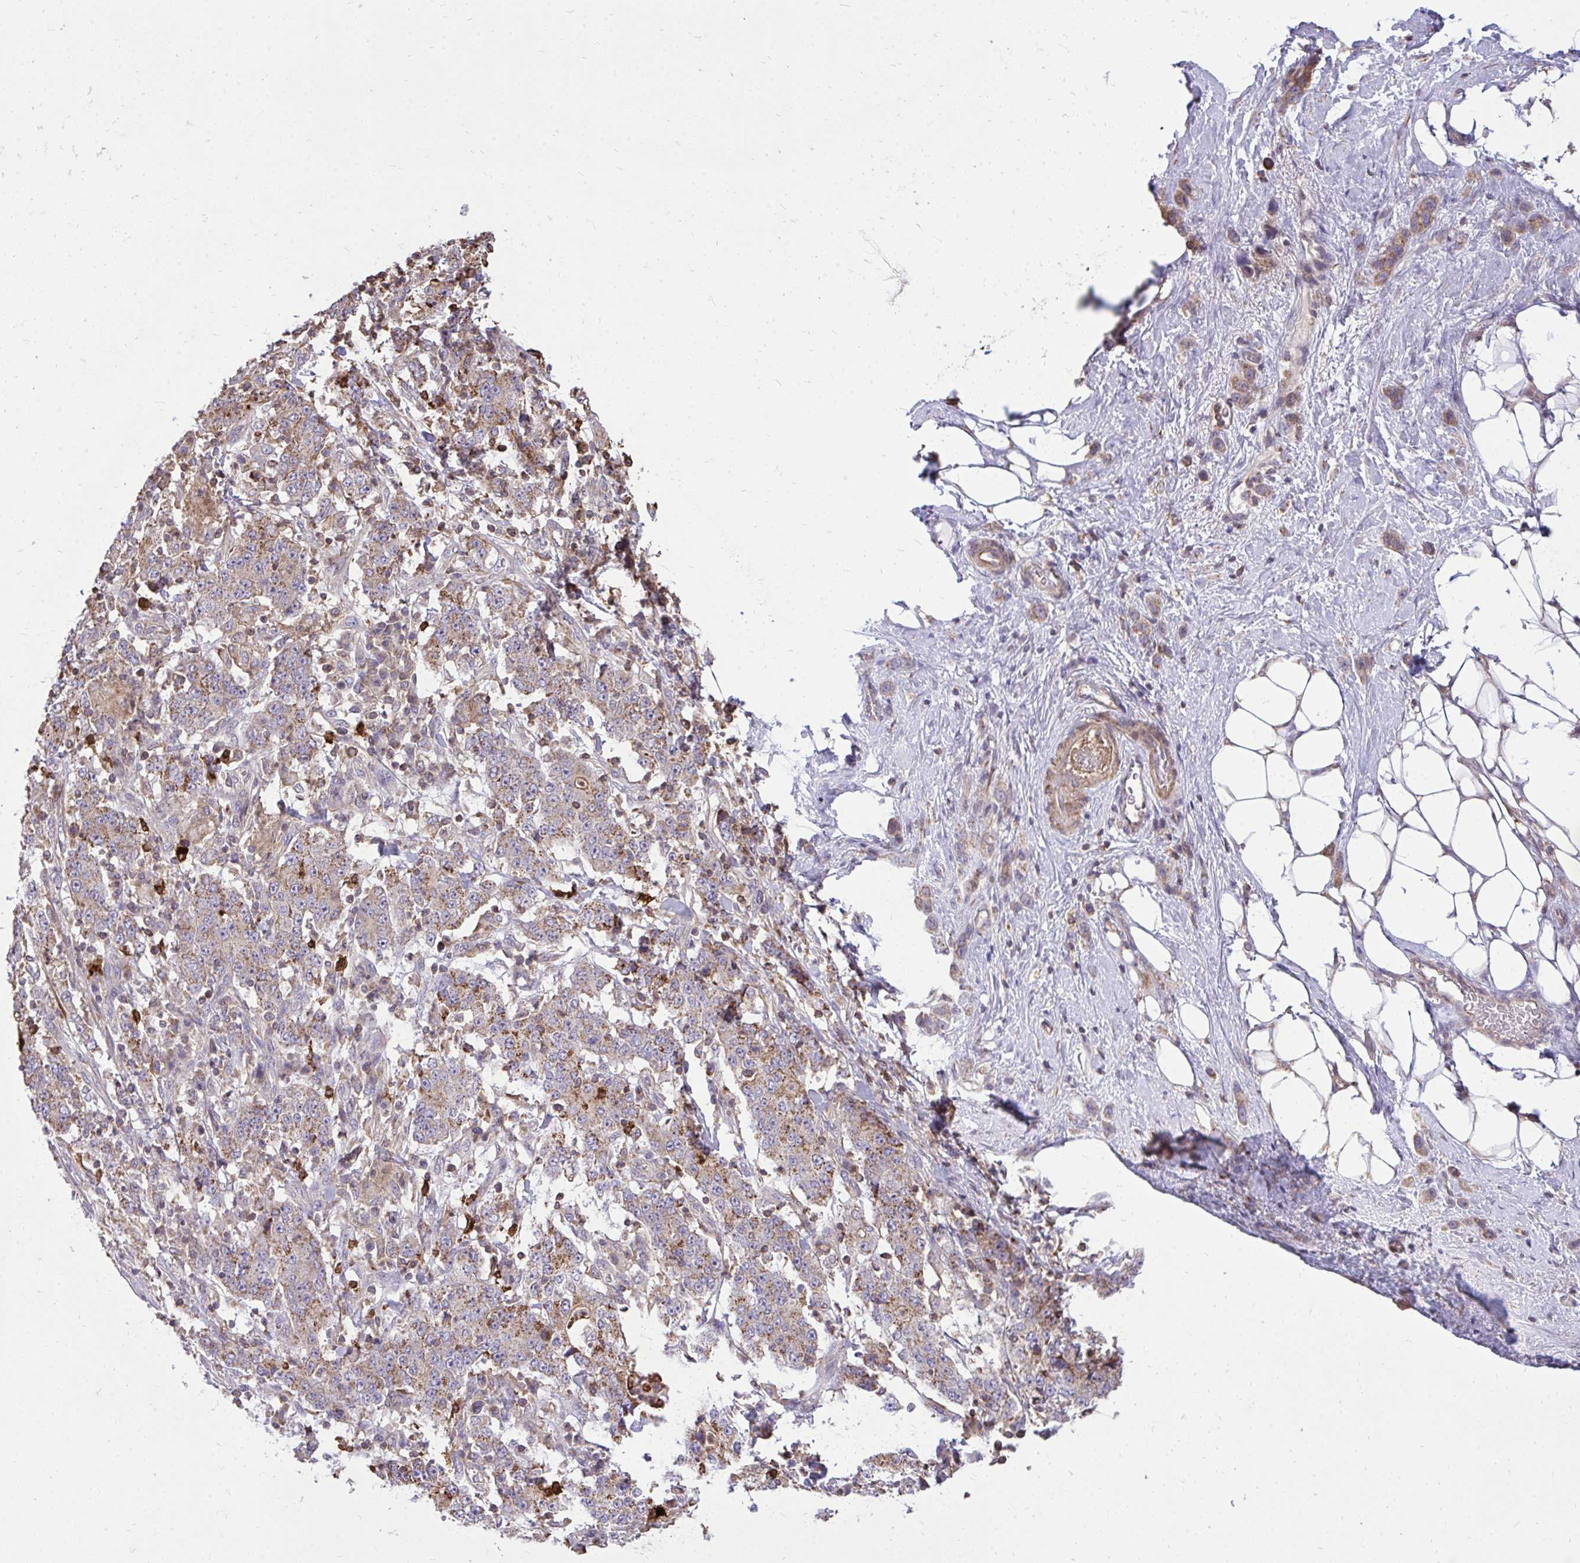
{"staining": {"intensity": "moderate", "quantity": "25%-75%", "location": "cytoplasmic/membranous"}, "tissue": "stomach cancer", "cell_type": "Tumor cells", "image_type": "cancer", "snomed": [{"axis": "morphology", "description": "Normal tissue, NOS"}, {"axis": "morphology", "description": "Adenocarcinoma, NOS"}, {"axis": "topography", "description": "Stomach, upper"}, {"axis": "topography", "description": "Stomach"}], "caption": "A high-resolution photomicrograph shows immunohistochemistry staining of stomach cancer (adenocarcinoma), which displays moderate cytoplasmic/membranous expression in about 25%-75% of tumor cells. (DAB = brown stain, brightfield microscopy at high magnification).", "gene": "SLC7A5", "patient": {"sex": "male", "age": 59}}